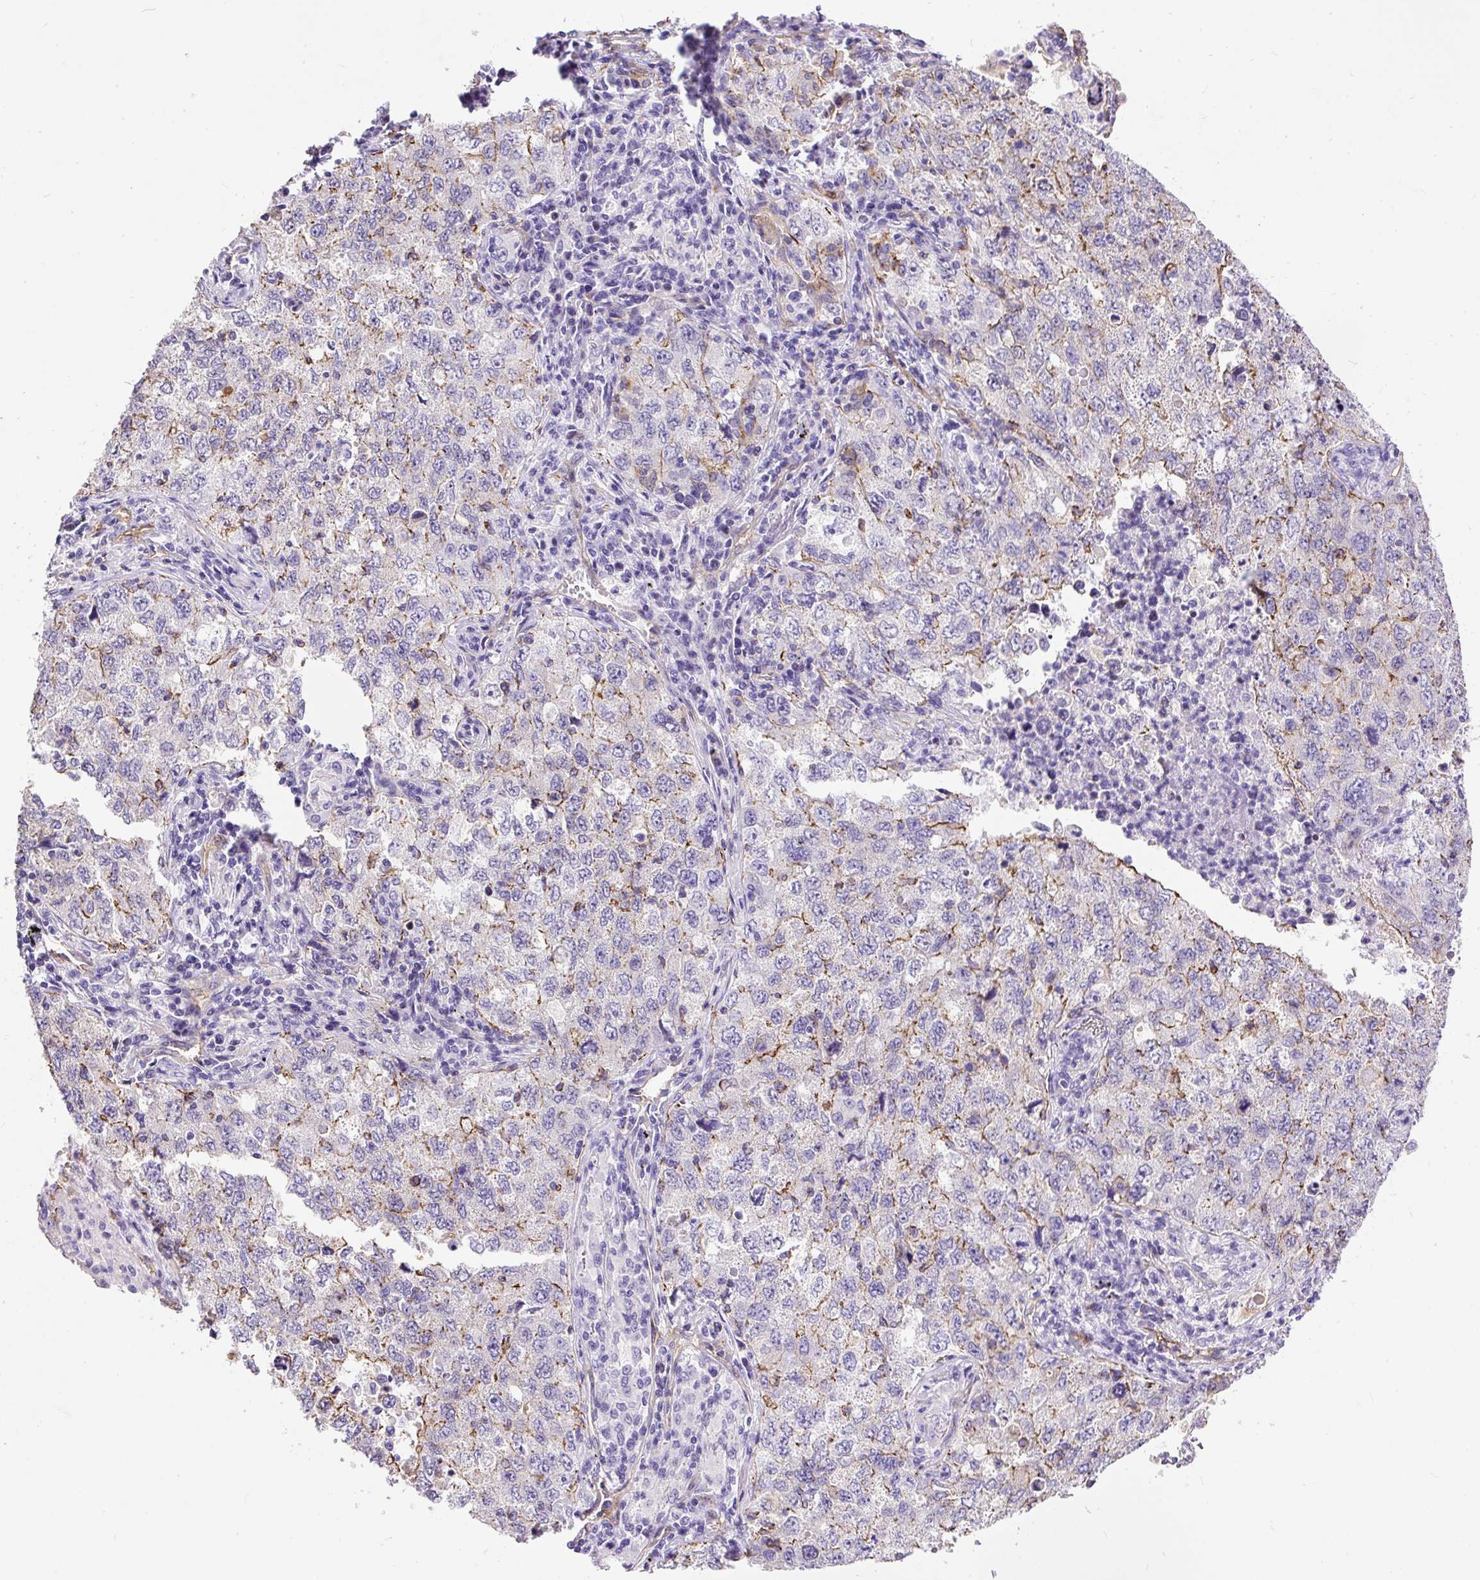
{"staining": {"intensity": "moderate", "quantity": "<25%", "location": "cytoplasmic/membranous"}, "tissue": "lung cancer", "cell_type": "Tumor cells", "image_type": "cancer", "snomed": [{"axis": "morphology", "description": "Adenocarcinoma, NOS"}, {"axis": "topography", "description": "Lung"}], "caption": "Tumor cells show moderate cytoplasmic/membranous staining in approximately <25% of cells in lung cancer.", "gene": "MAGEB16", "patient": {"sex": "female", "age": 57}}